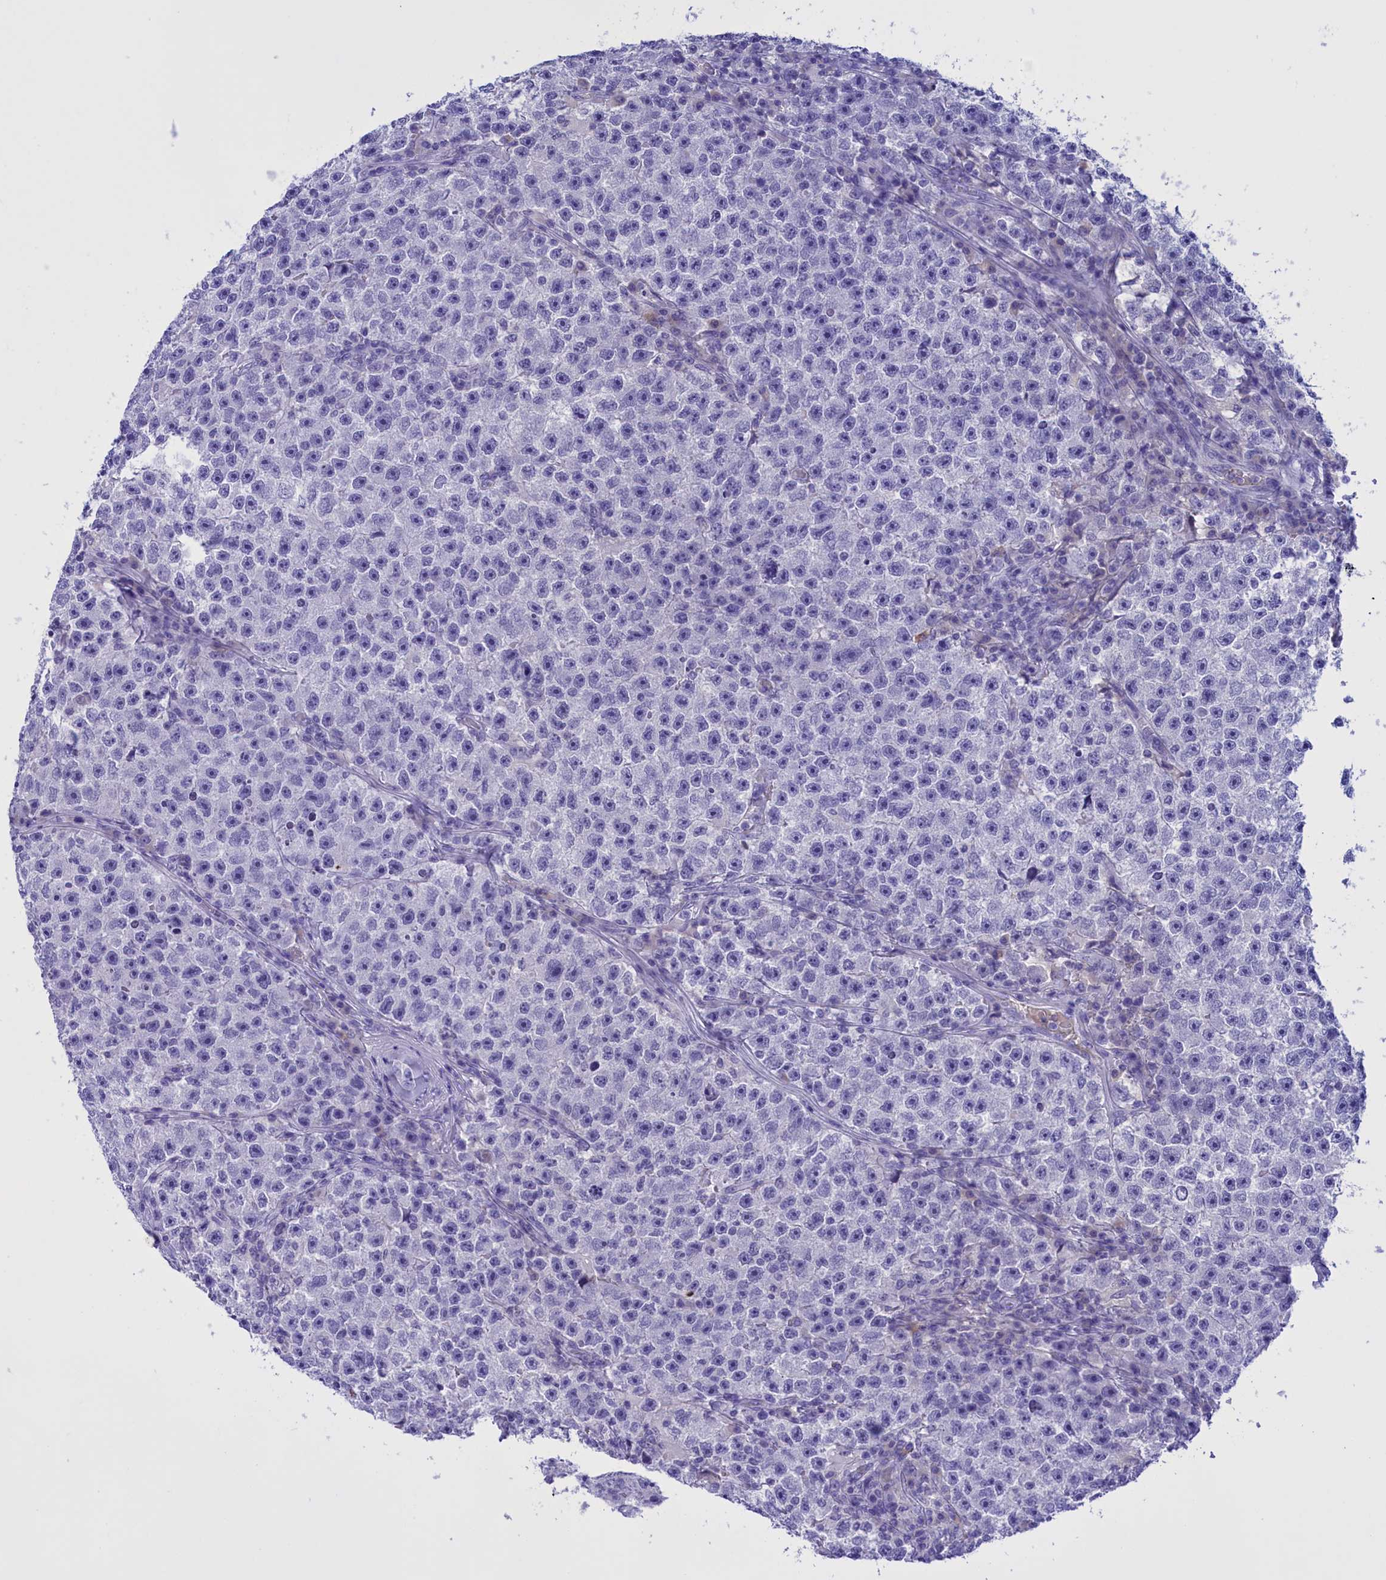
{"staining": {"intensity": "negative", "quantity": "none", "location": "none"}, "tissue": "testis cancer", "cell_type": "Tumor cells", "image_type": "cancer", "snomed": [{"axis": "morphology", "description": "Seminoma, NOS"}, {"axis": "topography", "description": "Testis"}], "caption": "This image is of seminoma (testis) stained with immunohistochemistry to label a protein in brown with the nuclei are counter-stained blue. There is no staining in tumor cells.", "gene": "PROK2", "patient": {"sex": "male", "age": 22}}